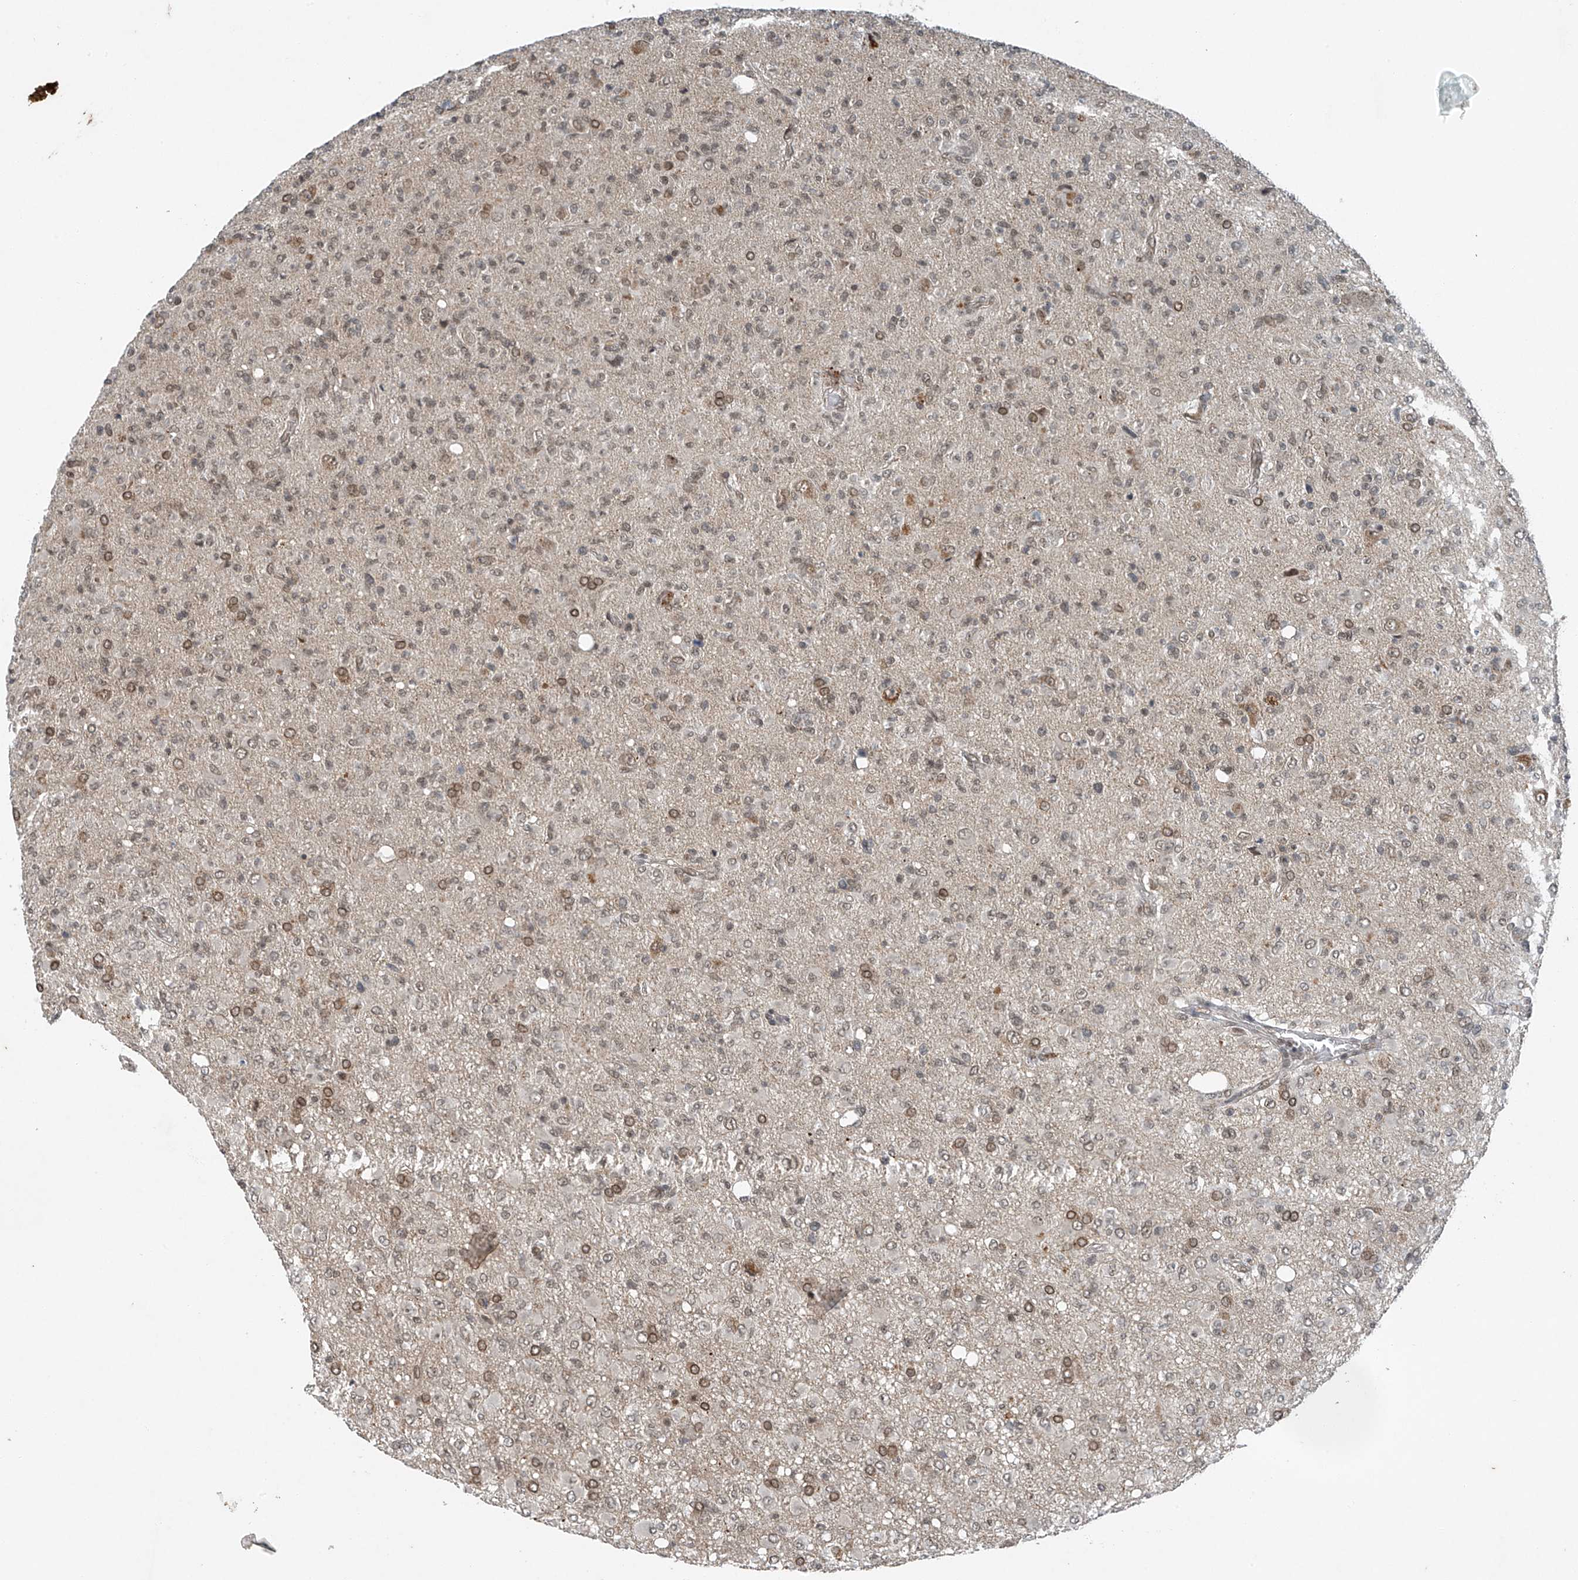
{"staining": {"intensity": "weak", "quantity": ">75%", "location": "nuclear"}, "tissue": "glioma", "cell_type": "Tumor cells", "image_type": "cancer", "snomed": [{"axis": "morphology", "description": "Glioma, malignant, High grade"}, {"axis": "topography", "description": "Brain"}], "caption": "Weak nuclear protein staining is appreciated in about >75% of tumor cells in malignant glioma (high-grade).", "gene": "TAF8", "patient": {"sex": "female", "age": 57}}